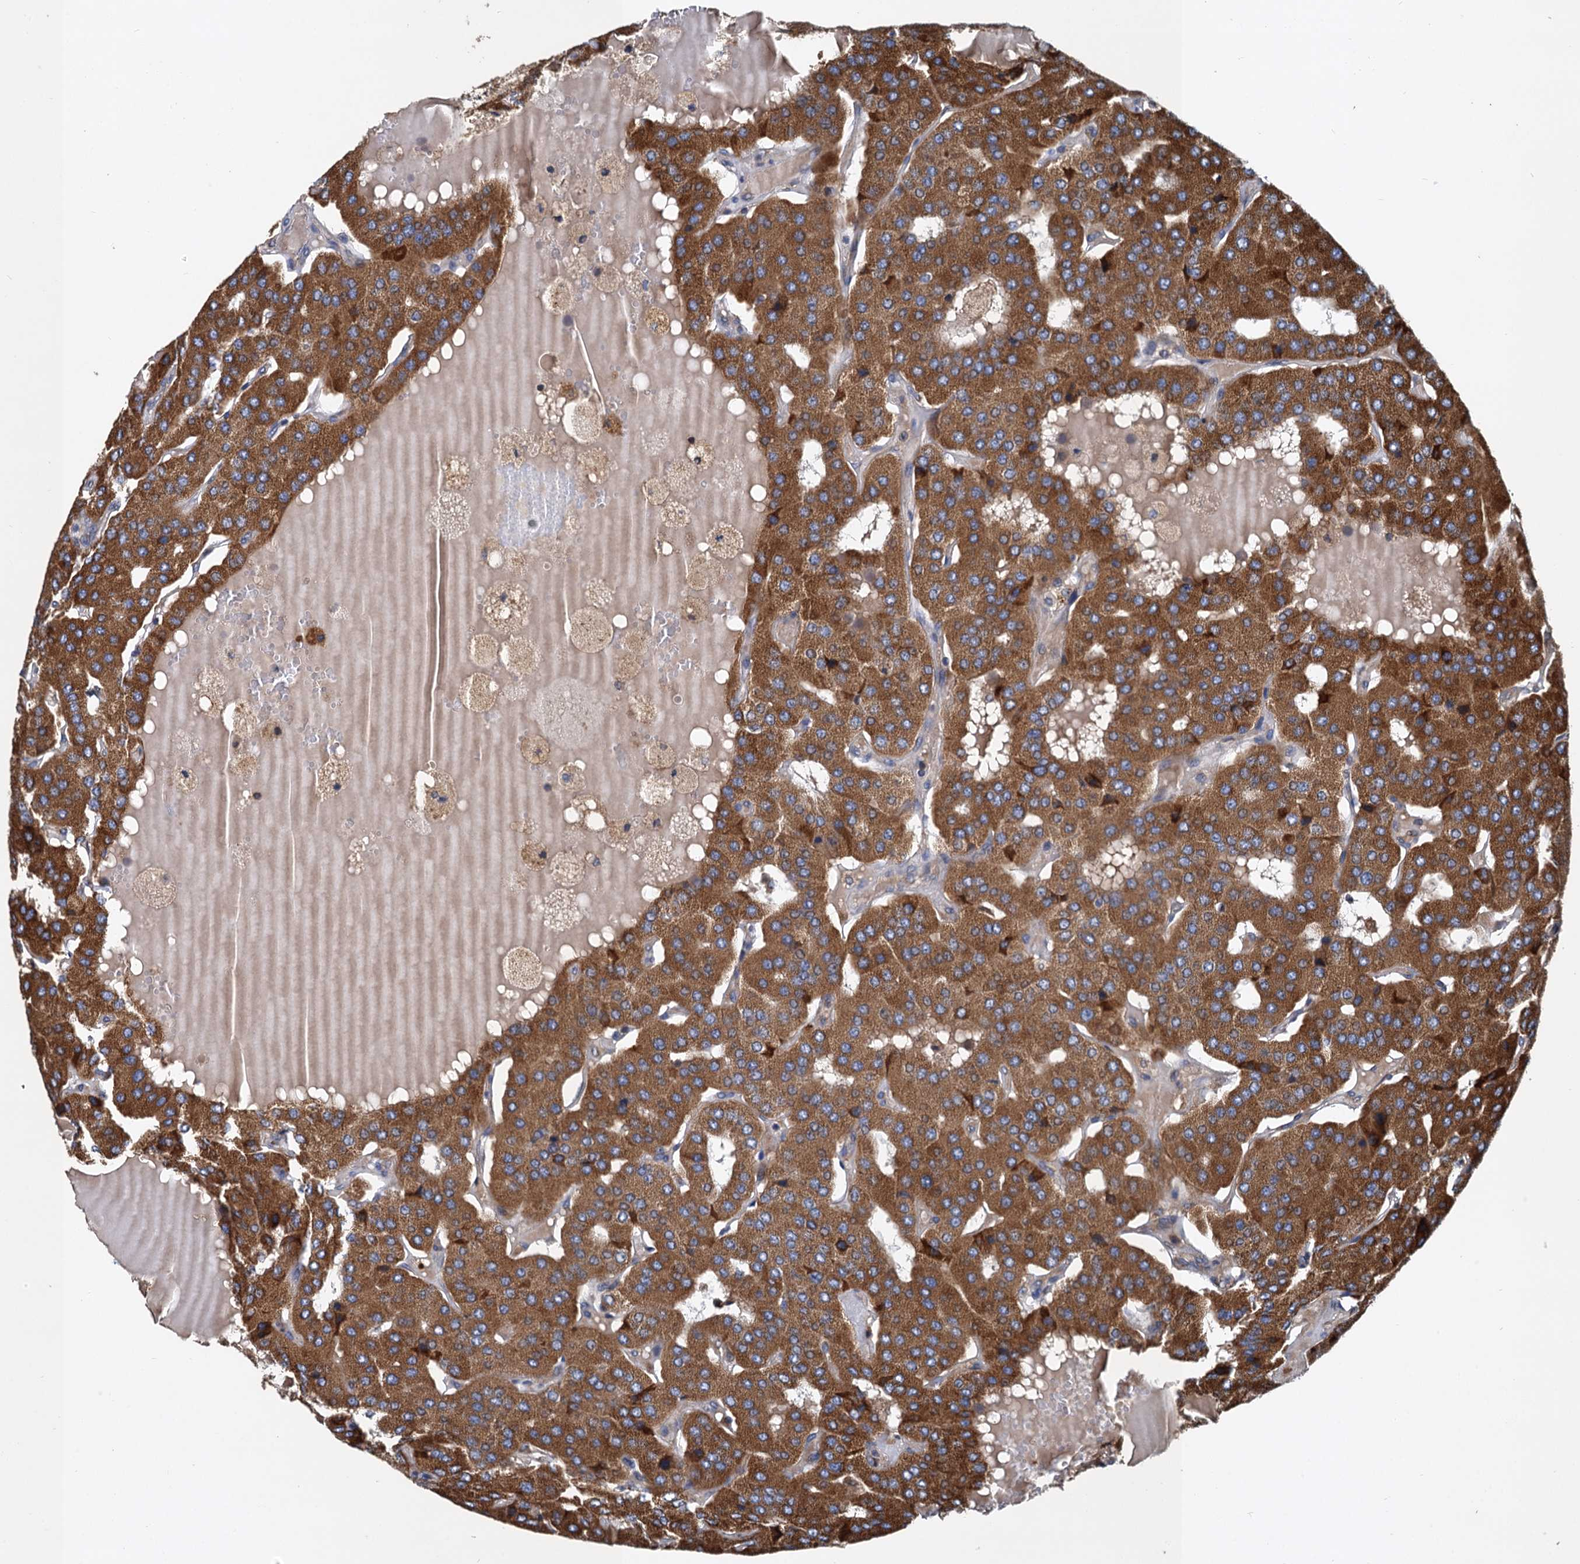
{"staining": {"intensity": "moderate", "quantity": ">75%", "location": "cytoplasmic/membranous"}, "tissue": "parathyroid gland", "cell_type": "Glandular cells", "image_type": "normal", "snomed": [{"axis": "morphology", "description": "Normal tissue, NOS"}, {"axis": "morphology", "description": "Adenoma, NOS"}, {"axis": "topography", "description": "Parathyroid gland"}], "caption": "IHC image of unremarkable human parathyroid gland stained for a protein (brown), which exhibits medium levels of moderate cytoplasmic/membranous expression in approximately >75% of glandular cells.", "gene": "LINS1", "patient": {"sex": "female", "age": 86}}